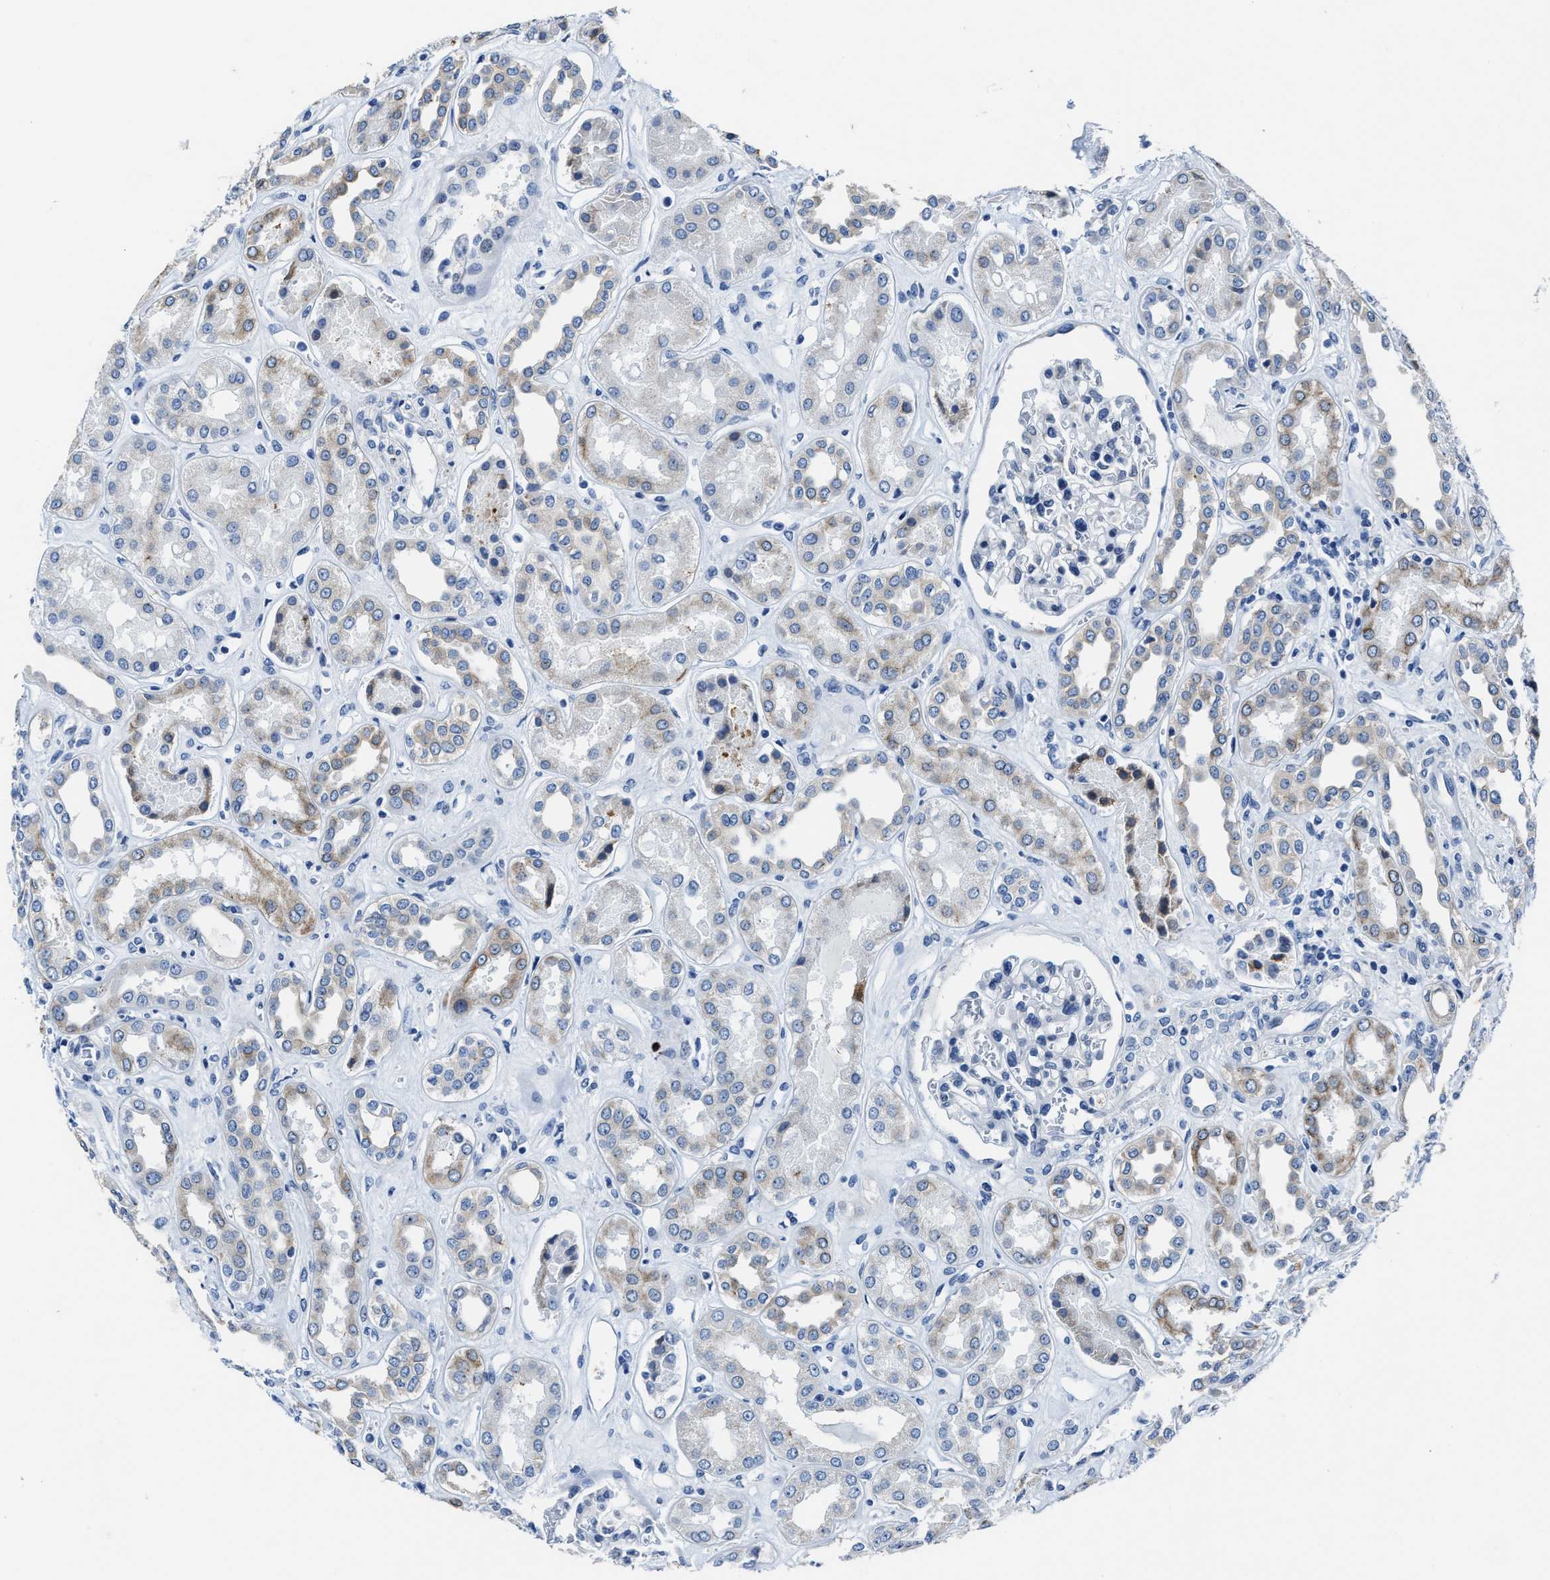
{"staining": {"intensity": "negative", "quantity": "none", "location": "none"}, "tissue": "kidney", "cell_type": "Cells in glomeruli", "image_type": "normal", "snomed": [{"axis": "morphology", "description": "Normal tissue, NOS"}, {"axis": "topography", "description": "Kidney"}], "caption": "Protein analysis of normal kidney shows no significant positivity in cells in glomeruli. The staining was performed using DAB (3,3'-diaminobenzidine) to visualize the protein expression in brown, while the nuclei were stained in blue with hematoxylin (Magnification: 20x).", "gene": "ASZ1", "patient": {"sex": "male", "age": 59}}